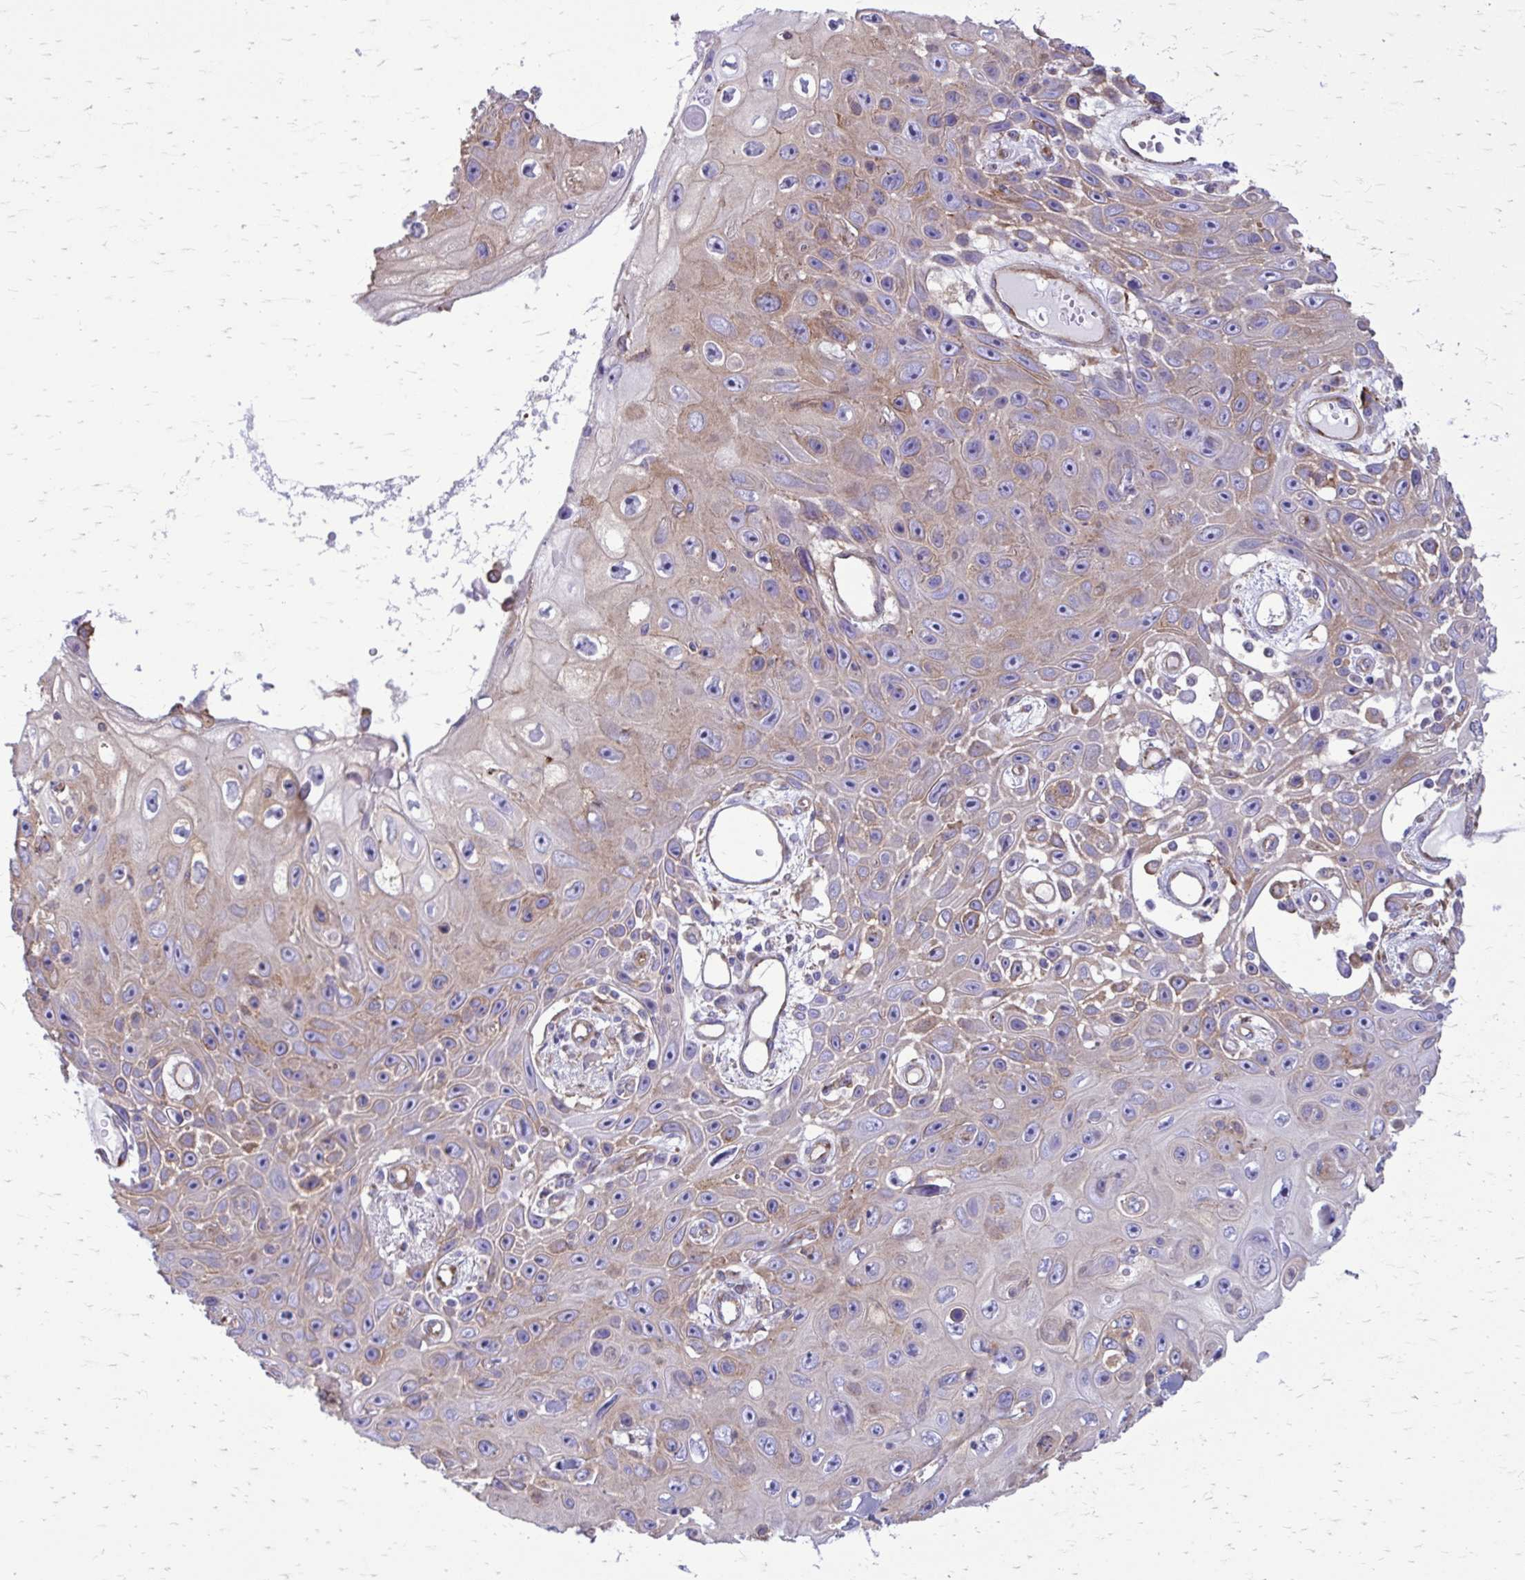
{"staining": {"intensity": "weak", "quantity": "25%-75%", "location": "cytoplasmic/membranous"}, "tissue": "skin cancer", "cell_type": "Tumor cells", "image_type": "cancer", "snomed": [{"axis": "morphology", "description": "Squamous cell carcinoma, NOS"}, {"axis": "topography", "description": "Skin"}], "caption": "Immunohistochemistry of human skin cancer reveals low levels of weak cytoplasmic/membranous positivity in about 25%-75% of tumor cells.", "gene": "CLTA", "patient": {"sex": "male", "age": 82}}